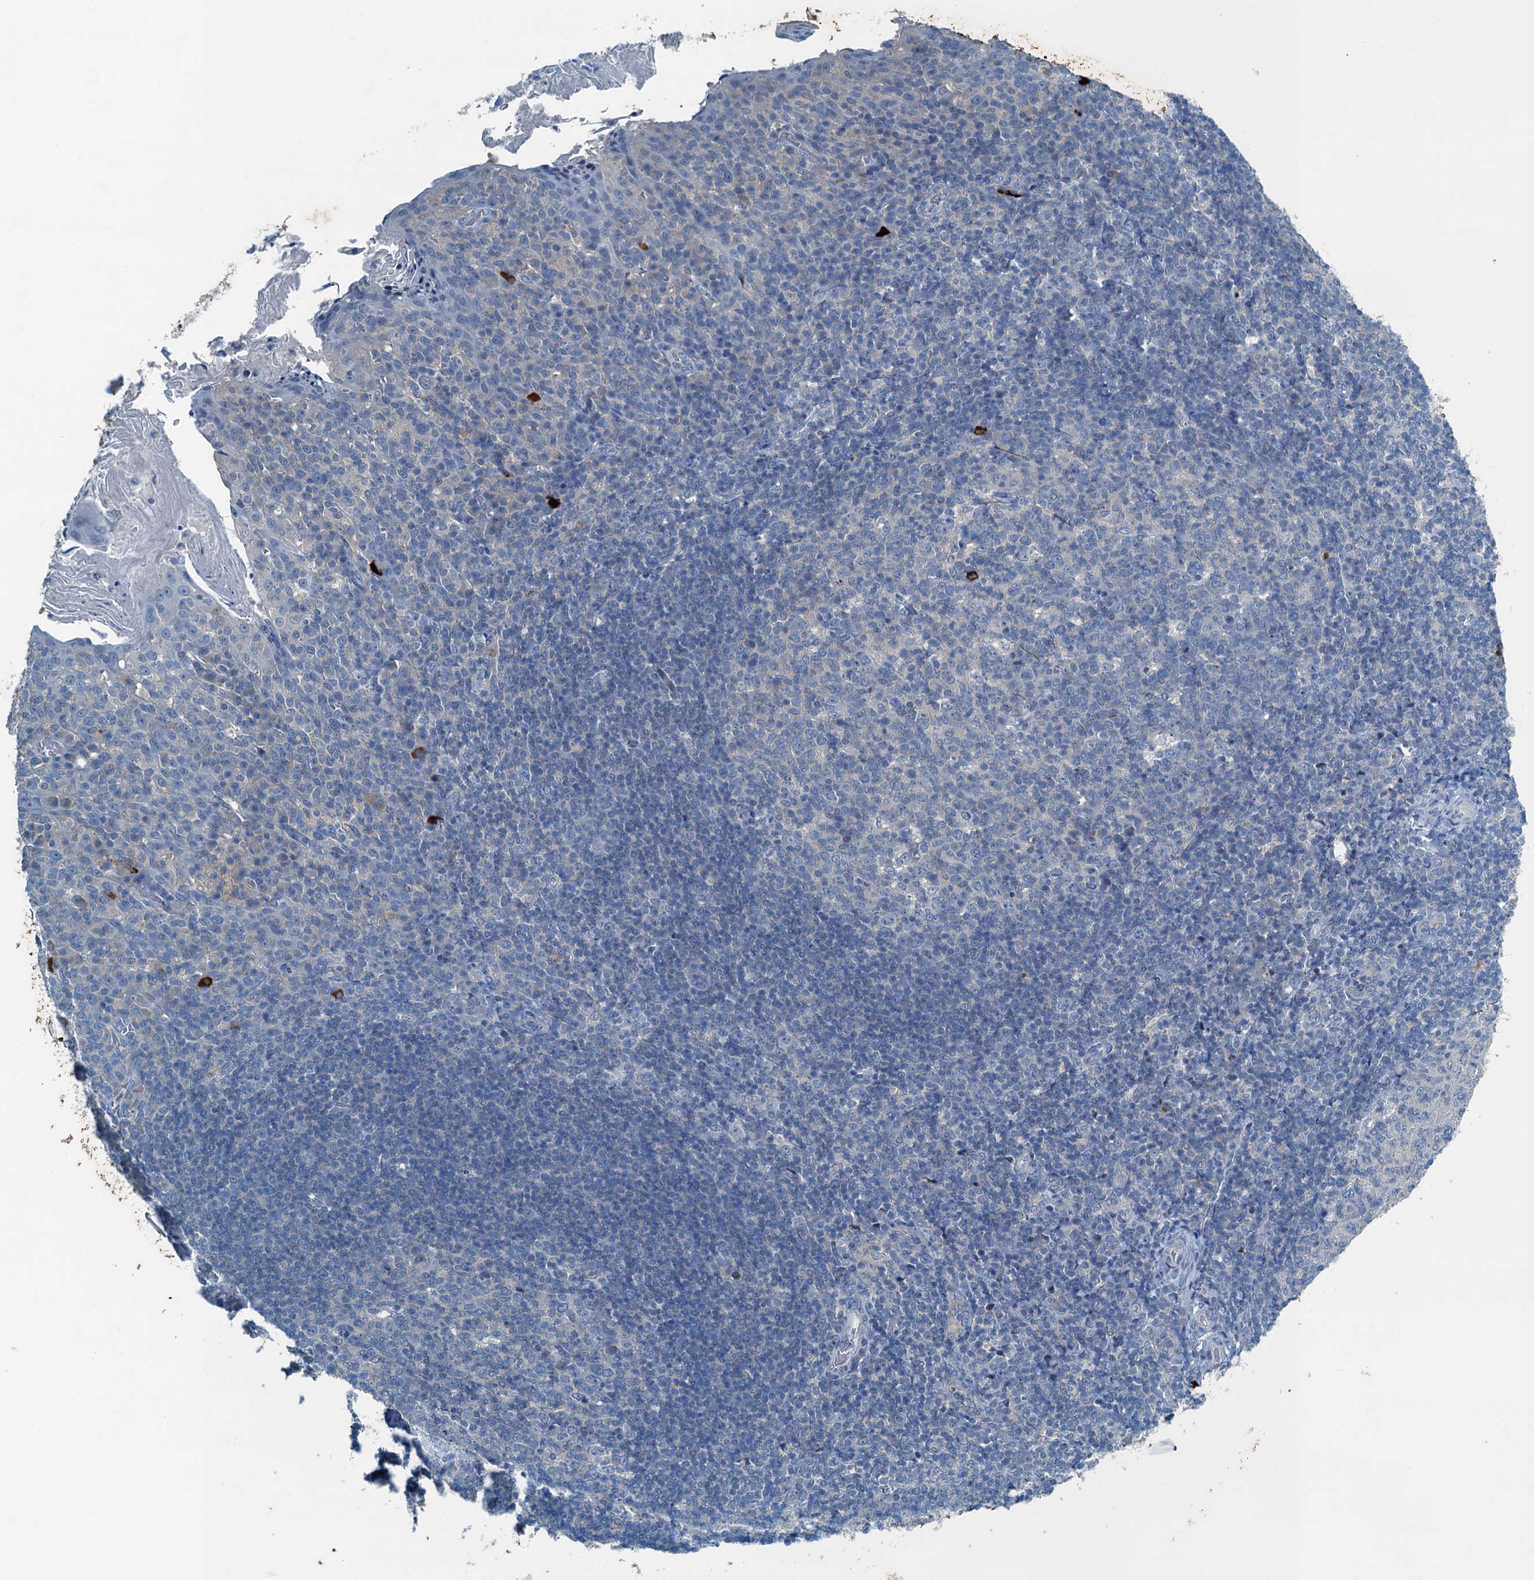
{"staining": {"intensity": "negative", "quantity": "none", "location": "none"}, "tissue": "tonsil", "cell_type": "Germinal center cells", "image_type": "normal", "snomed": [{"axis": "morphology", "description": "Normal tissue, NOS"}, {"axis": "topography", "description": "Tonsil"}], "caption": "Tonsil stained for a protein using immunohistochemistry (IHC) shows no expression germinal center cells.", "gene": "CBLIF", "patient": {"sex": "female", "age": 10}}